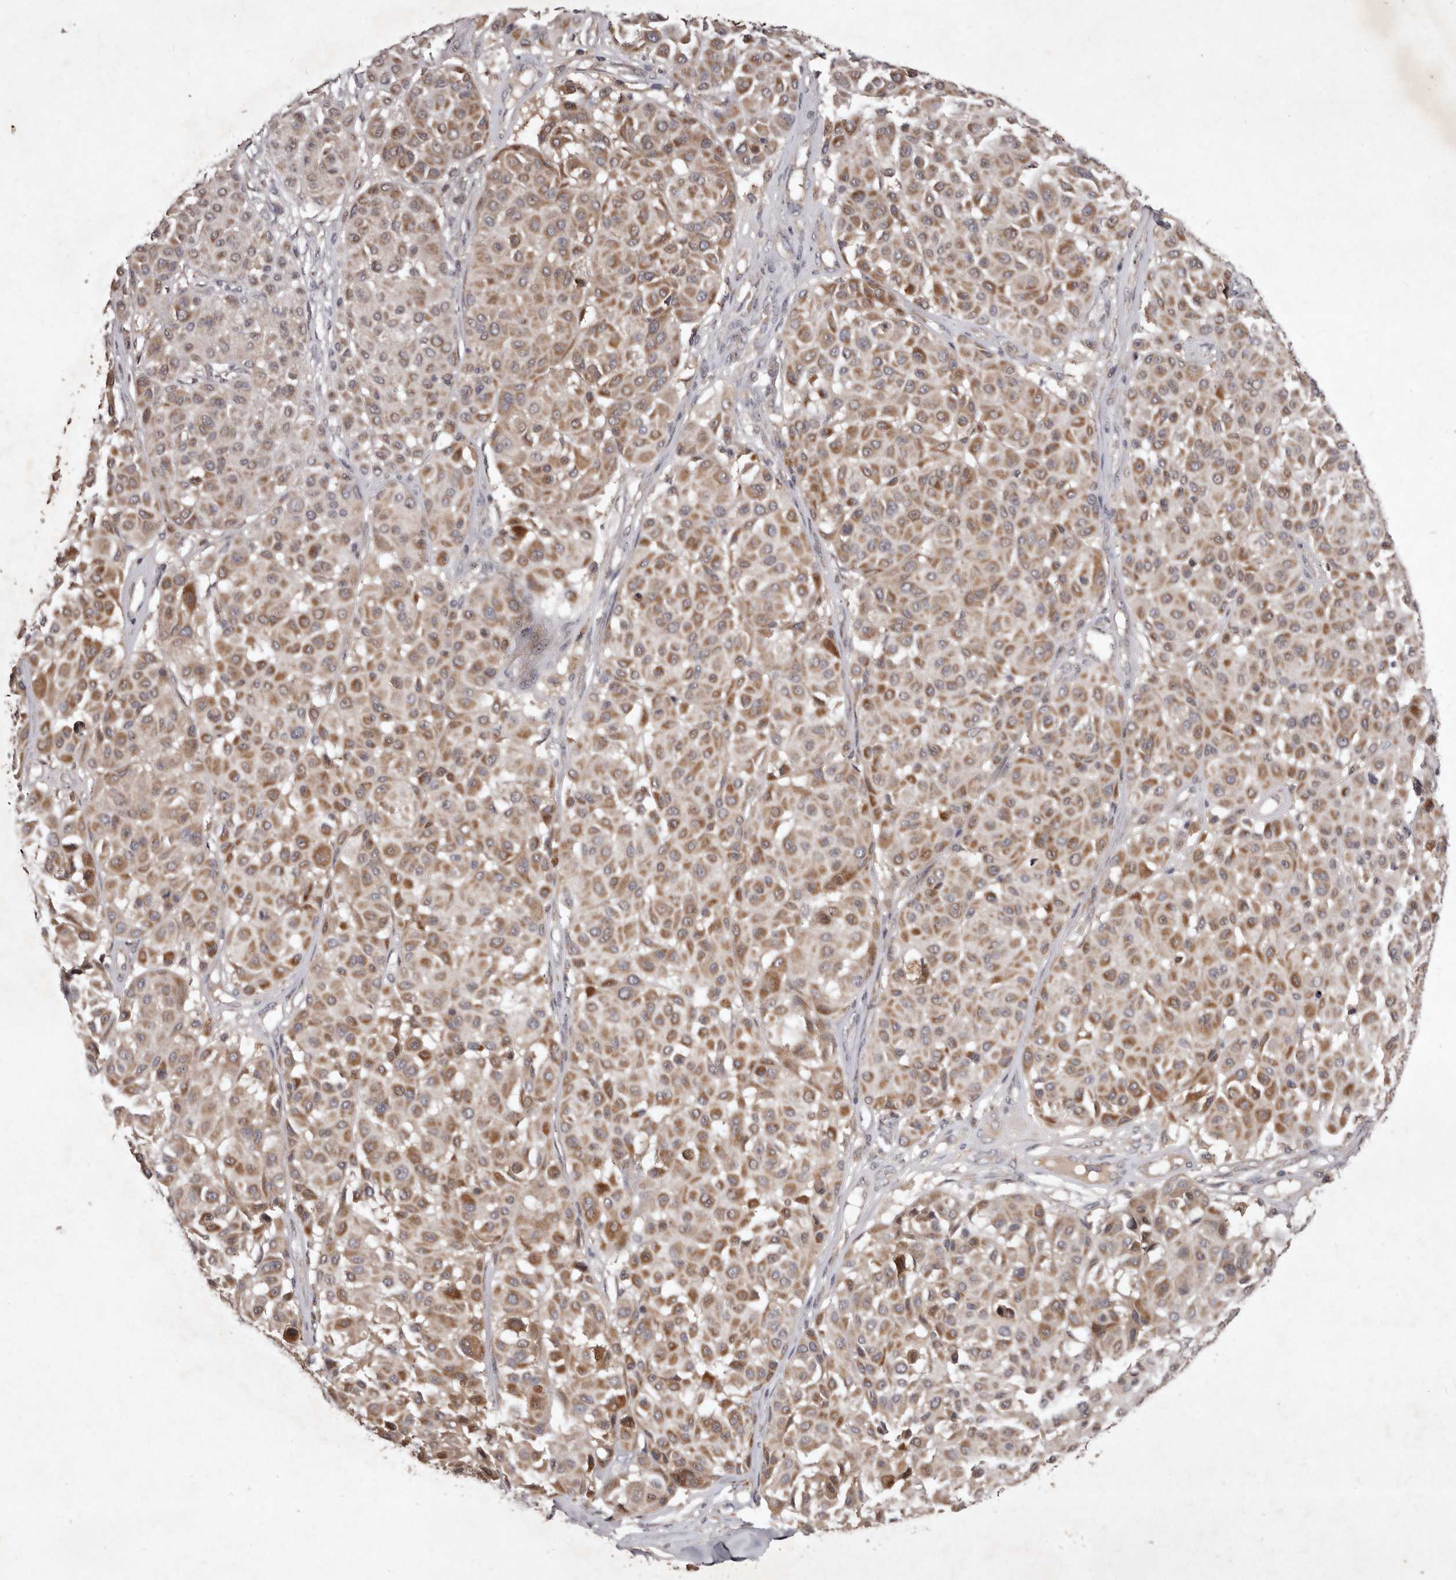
{"staining": {"intensity": "moderate", "quantity": ">75%", "location": "cytoplasmic/membranous"}, "tissue": "melanoma", "cell_type": "Tumor cells", "image_type": "cancer", "snomed": [{"axis": "morphology", "description": "Malignant melanoma, Metastatic site"}, {"axis": "topography", "description": "Soft tissue"}], "caption": "Melanoma was stained to show a protein in brown. There is medium levels of moderate cytoplasmic/membranous expression in approximately >75% of tumor cells.", "gene": "FLAD1", "patient": {"sex": "male", "age": 41}}